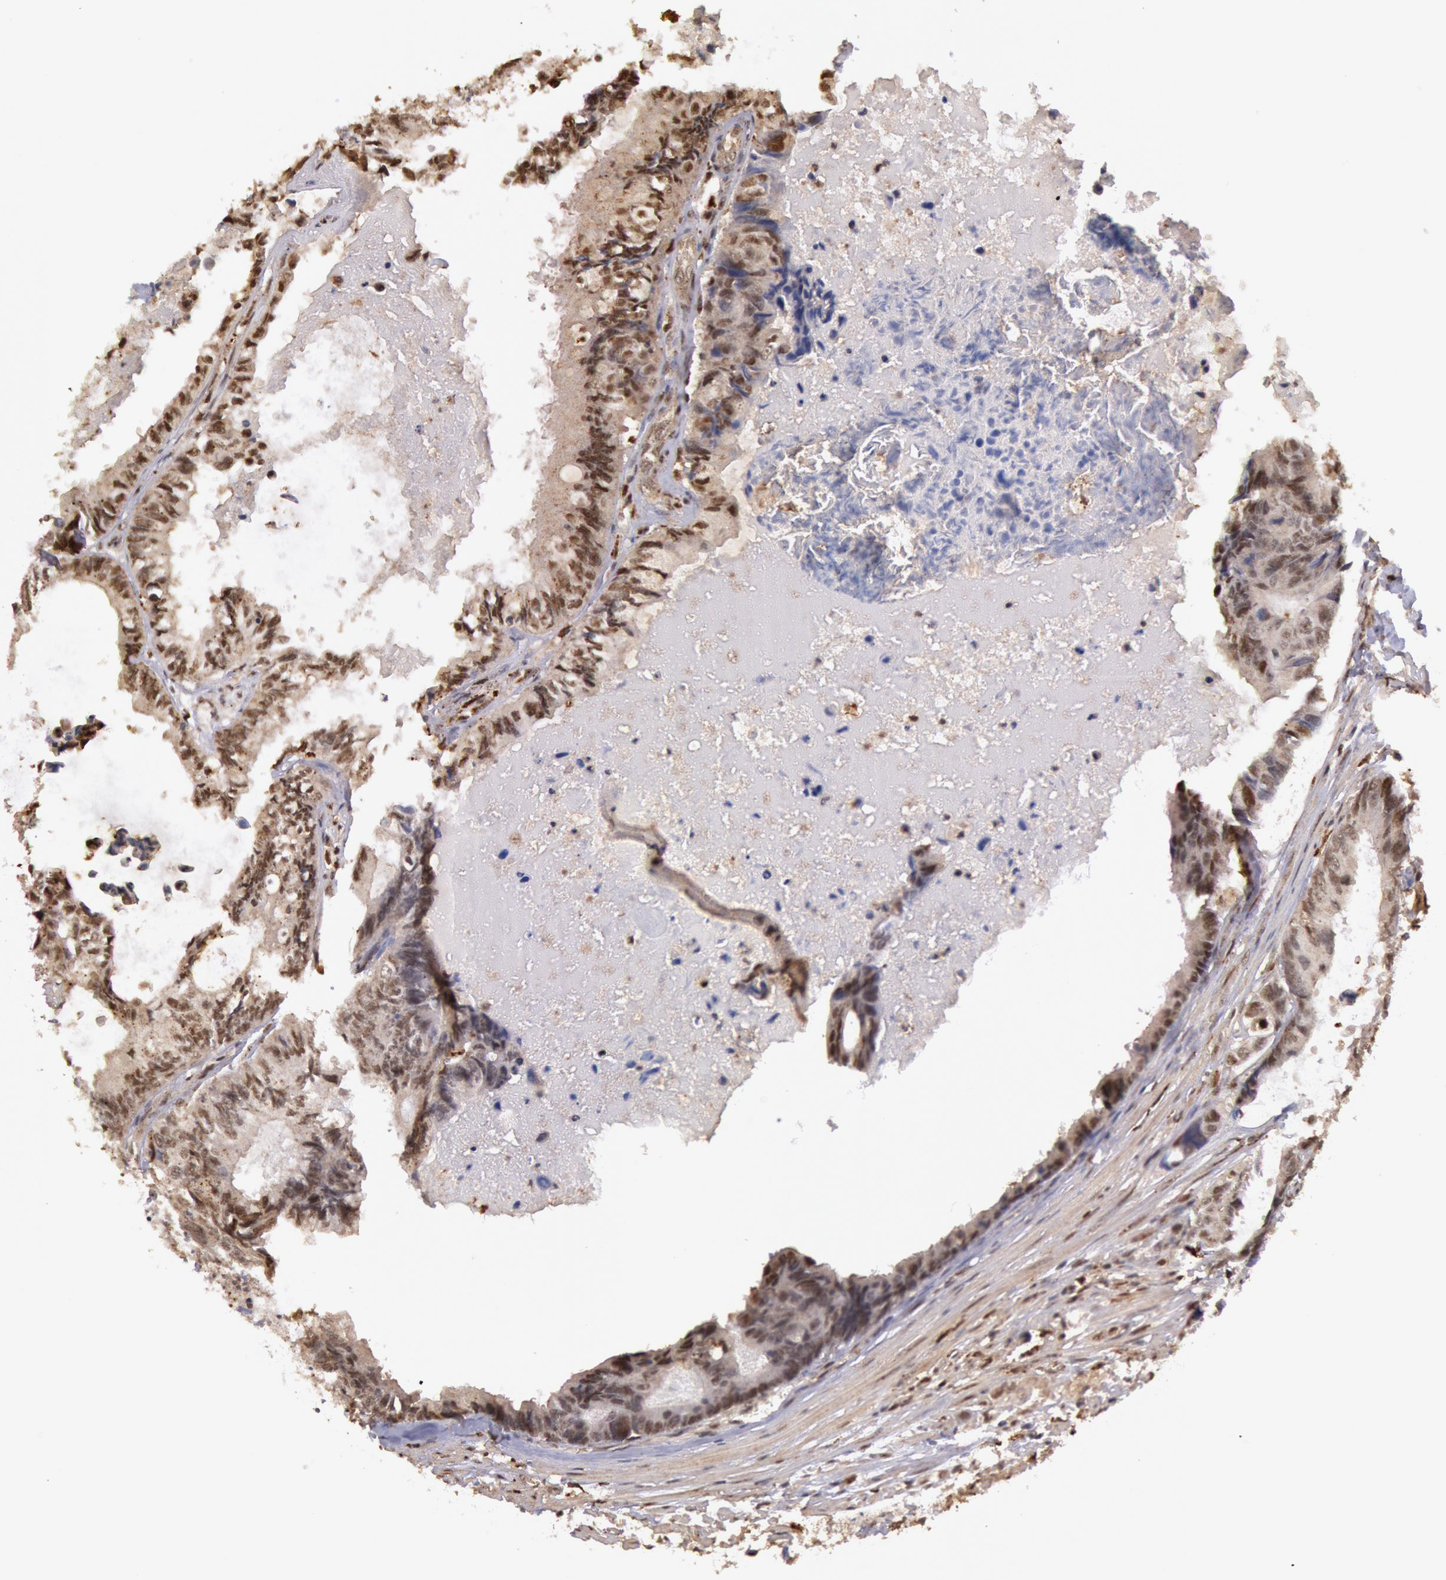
{"staining": {"intensity": "weak", "quantity": ">75%", "location": "nuclear"}, "tissue": "colorectal cancer", "cell_type": "Tumor cells", "image_type": "cancer", "snomed": [{"axis": "morphology", "description": "Adenocarcinoma, NOS"}, {"axis": "topography", "description": "Rectum"}], "caption": "Protein expression by immunohistochemistry (IHC) displays weak nuclear positivity in about >75% of tumor cells in colorectal cancer. Ihc stains the protein of interest in brown and the nuclei are stained blue.", "gene": "LIG4", "patient": {"sex": "female", "age": 98}}